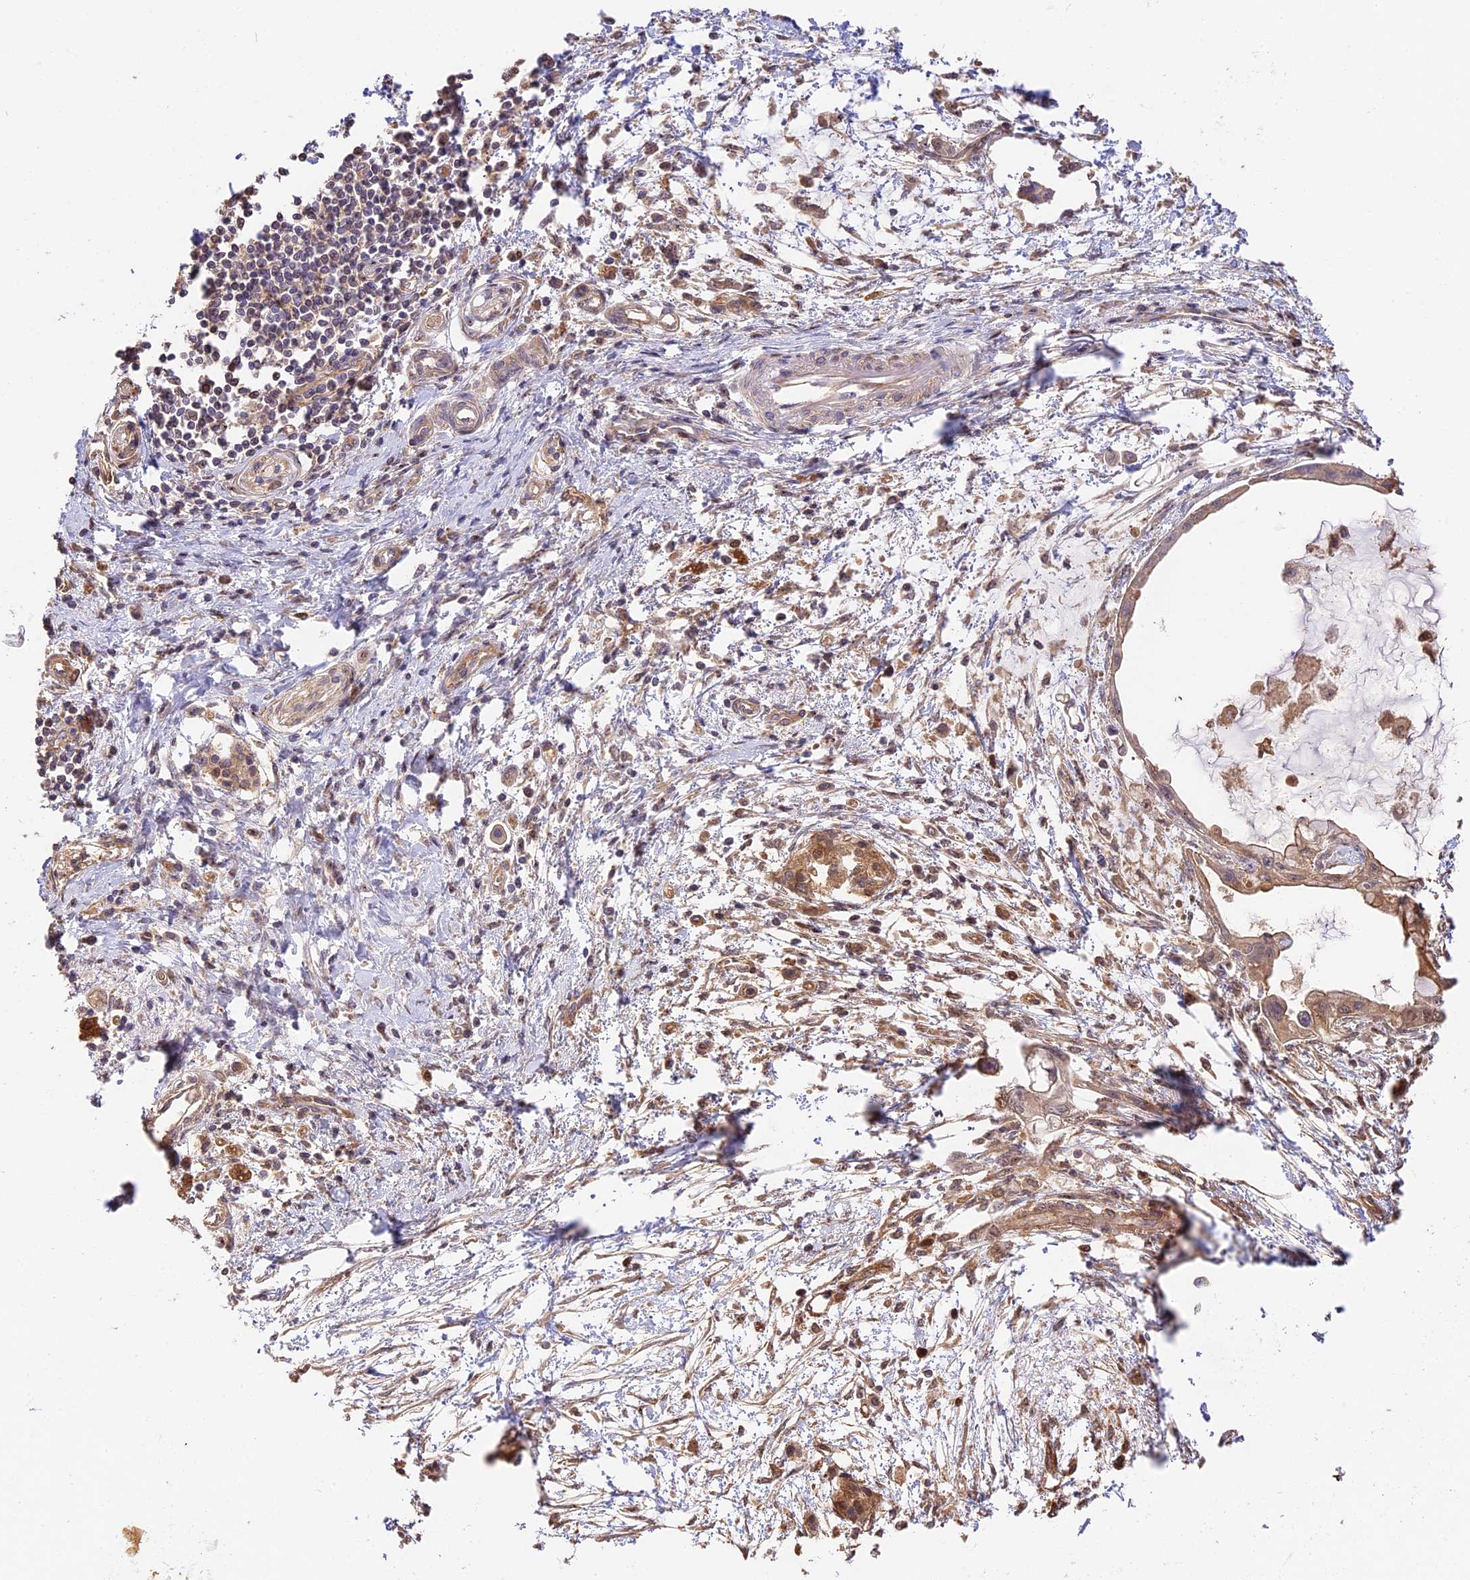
{"staining": {"intensity": "weak", "quantity": "<25%", "location": "cytoplasmic/membranous"}, "tissue": "pancreatic cancer", "cell_type": "Tumor cells", "image_type": "cancer", "snomed": [{"axis": "morphology", "description": "Adenocarcinoma, NOS"}, {"axis": "topography", "description": "Pancreas"}], "caption": "The micrograph reveals no staining of tumor cells in pancreatic adenocarcinoma.", "gene": "PPP1R37", "patient": {"sex": "male", "age": 48}}